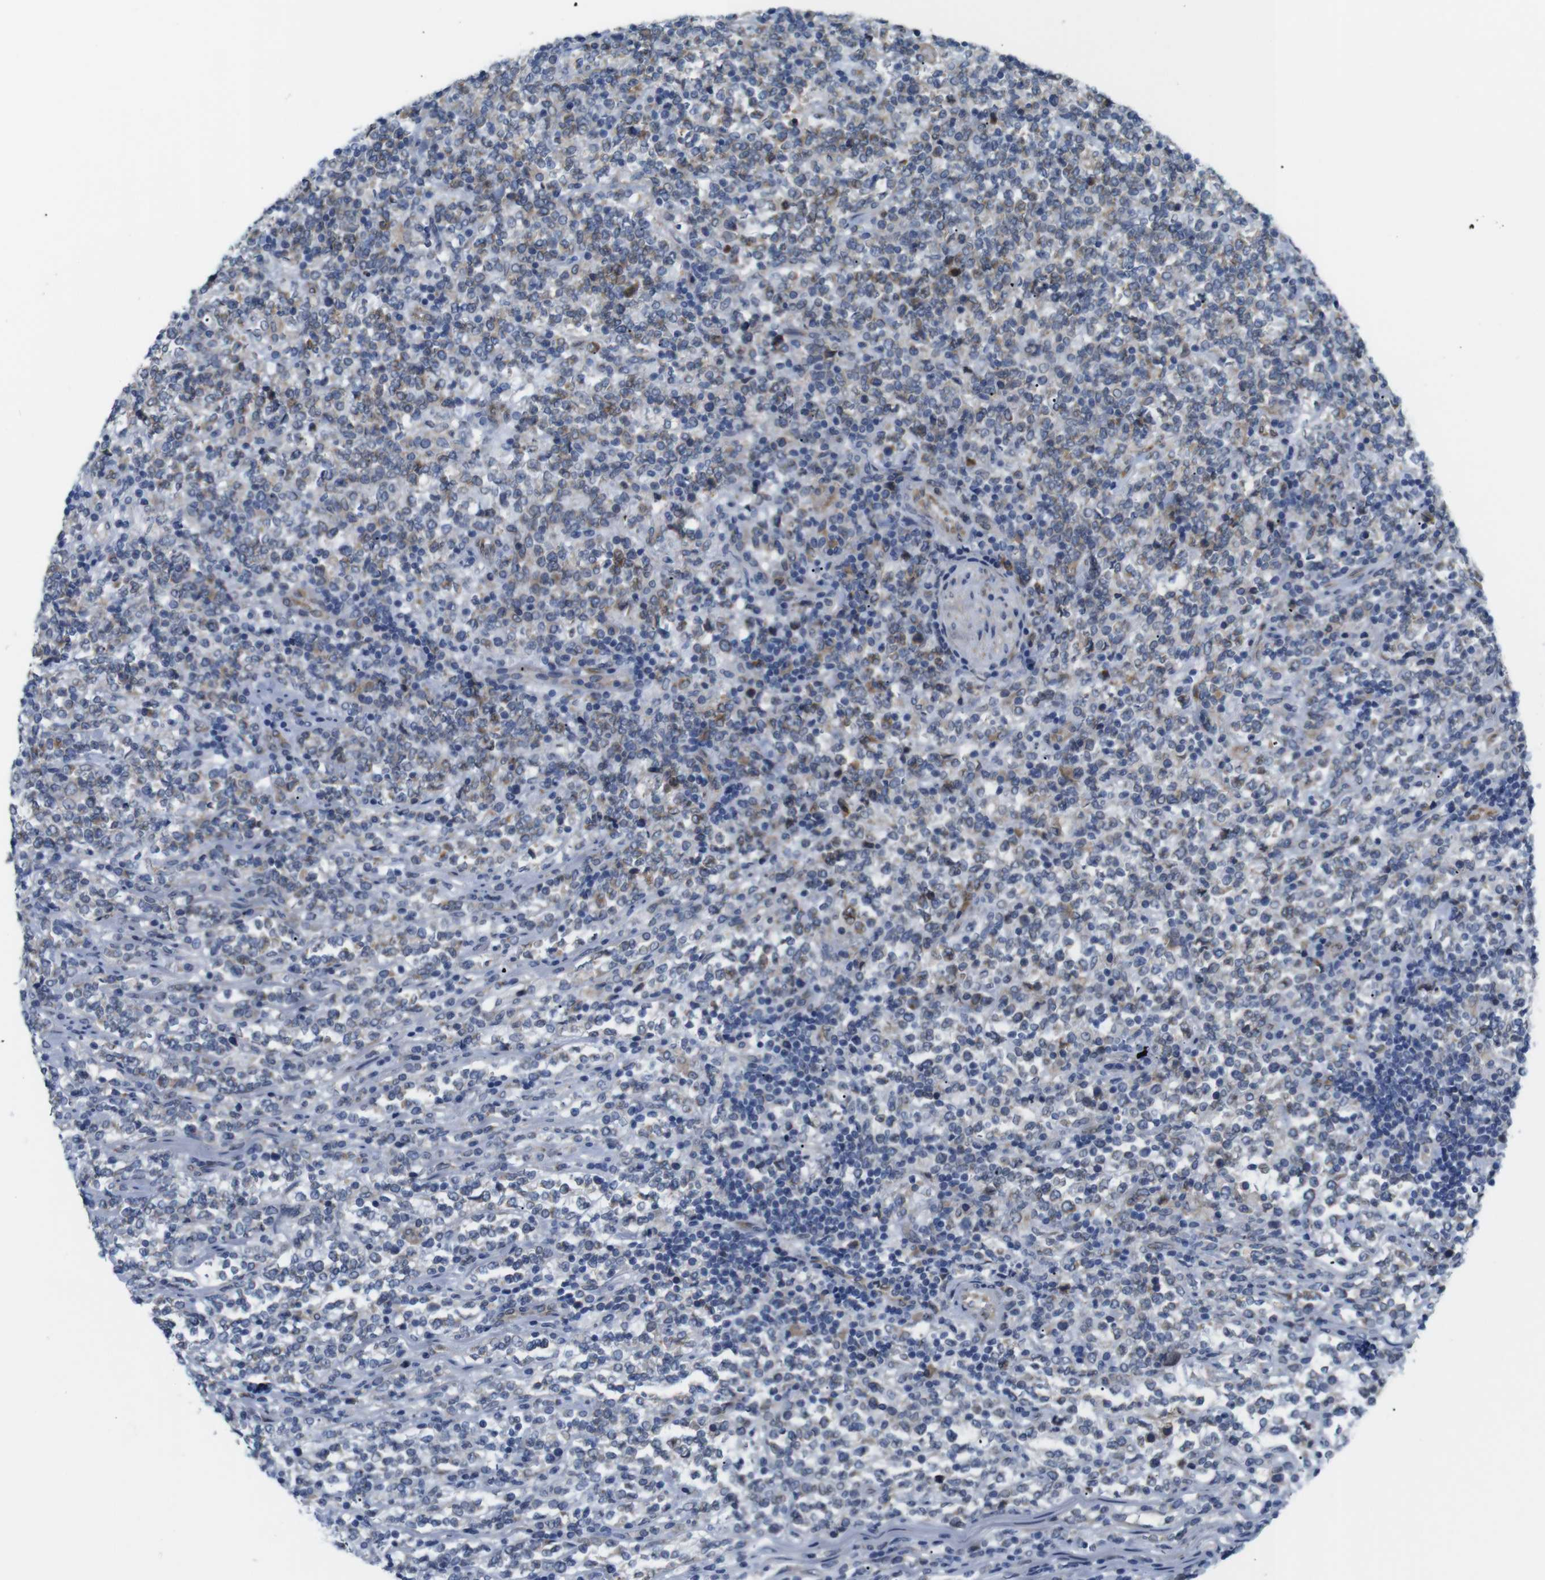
{"staining": {"intensity": "moderate", "quantity": "<25%", "location": "cytoplasmic/membranous"}, "tissue": "lymphoma", "cell_type": "Tumor cells", "image_type": "cancer", "snomed": [{"axis": "morphology", "description": "Malignant lymphoma, non-Hodgkin's type, High grade"}, {"axis": "topography", "description": "Soft tissue"}], "caption": "Tumor cells demonstrate low levels of moderate cytoplasmic/membranous staining in approximately <25% of cells in high-grade malignant lymphoma, non-Hodgkin's type. Using DAB (brown) and hematoxylin (blue) stains, captured at high magnification using brightfield microscopy.", "gene": "HACD3", "patient": {"sex": "male", "age": 18}}